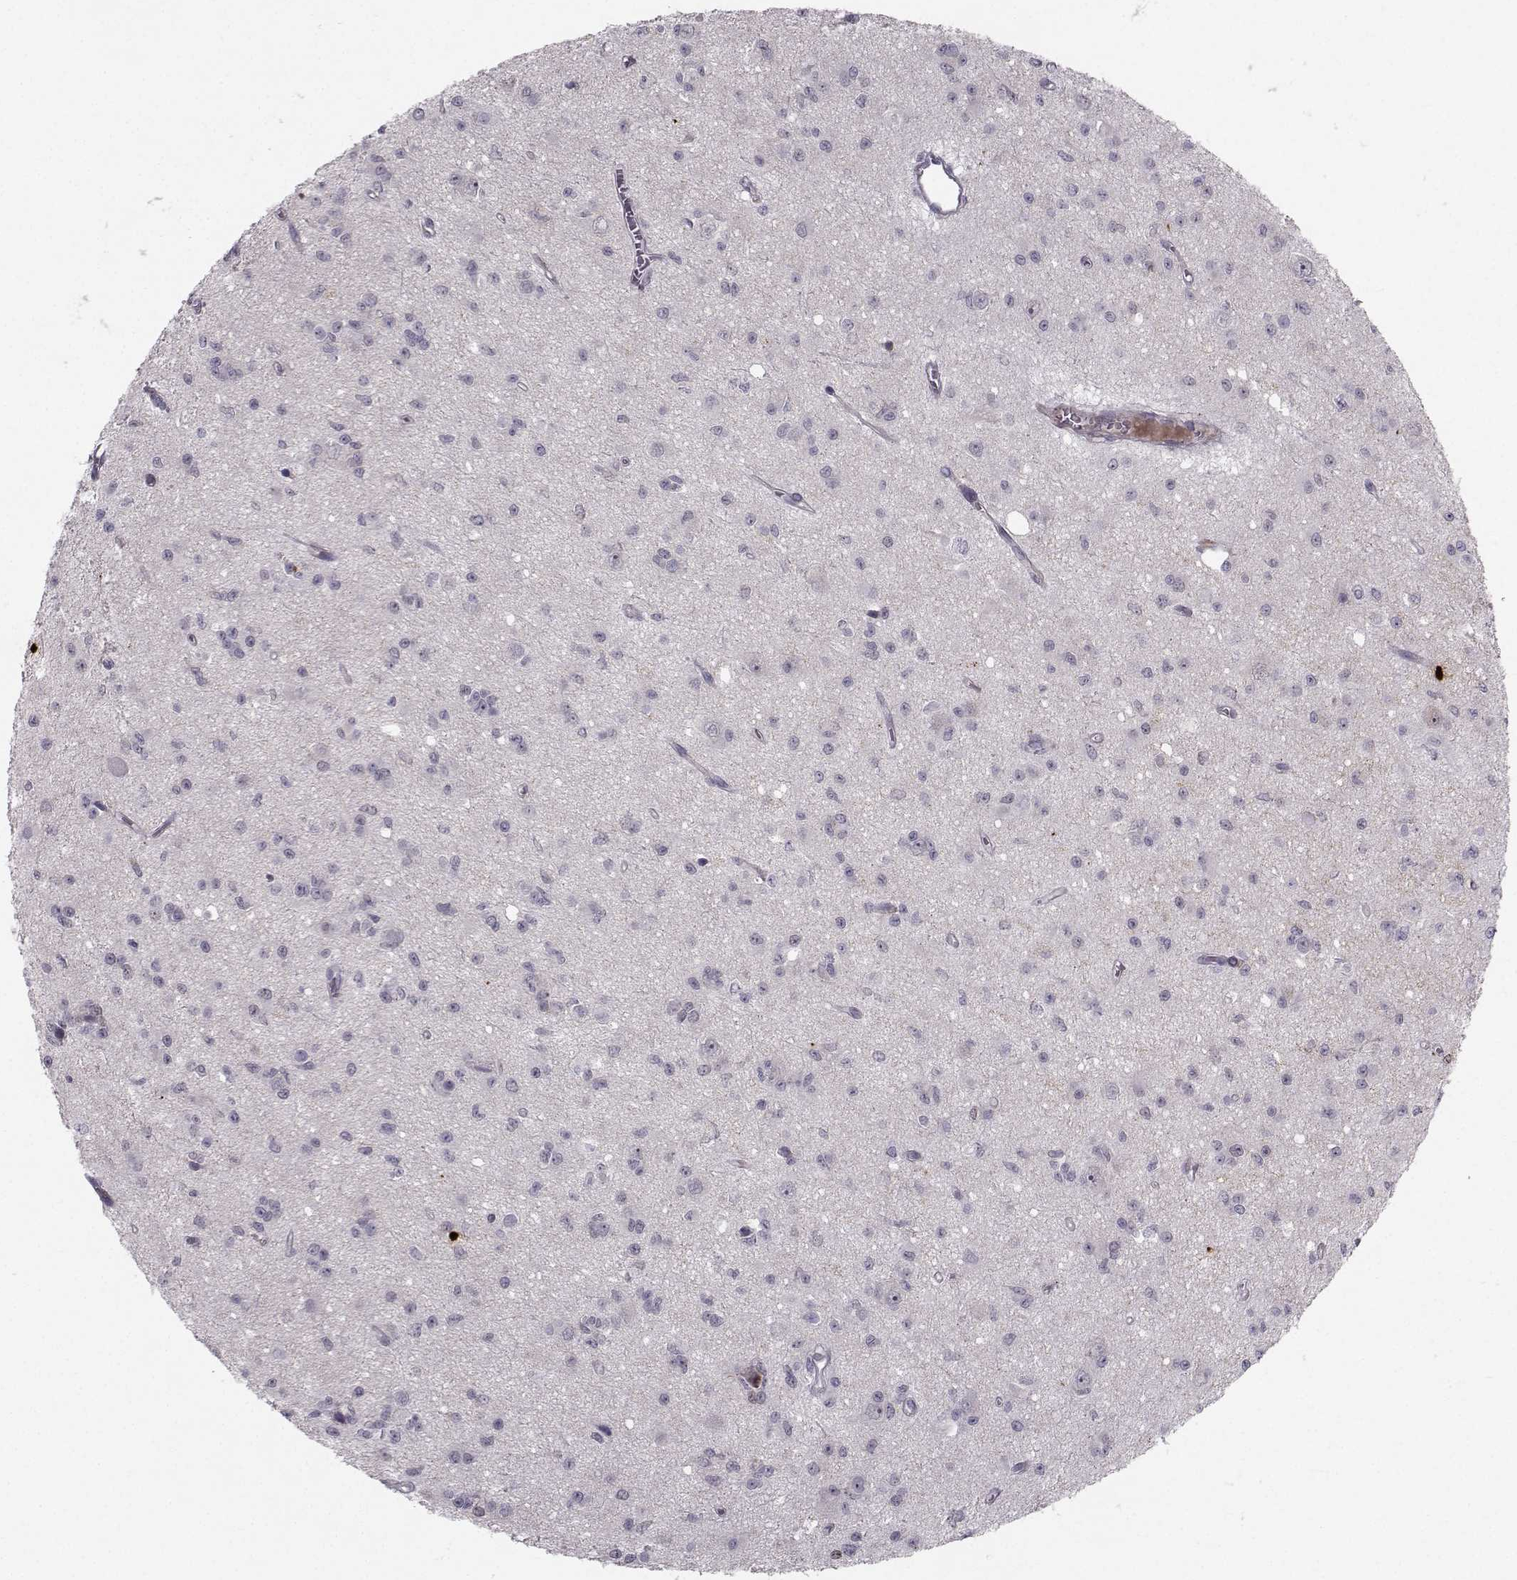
{"staining": {"intensity": "negative", "quantity": "none", "location": "none"}, "tissue": "glioma", "cell_type": "Tumor cells", "image_type": "cancer", "snomed": [{"axis": "morphology", "description": "Glioma, malignant, Low grade"}, {"axis": "topography", "description": "Brain"}], "caption": "Immunohistochemistry image of human glioma stained for a protein (brown), which reveals no staining in tumor cells. Nuclei are stained in blue.", "gene": "LRP8", "patient": {"sex": "female", "age": 45}}